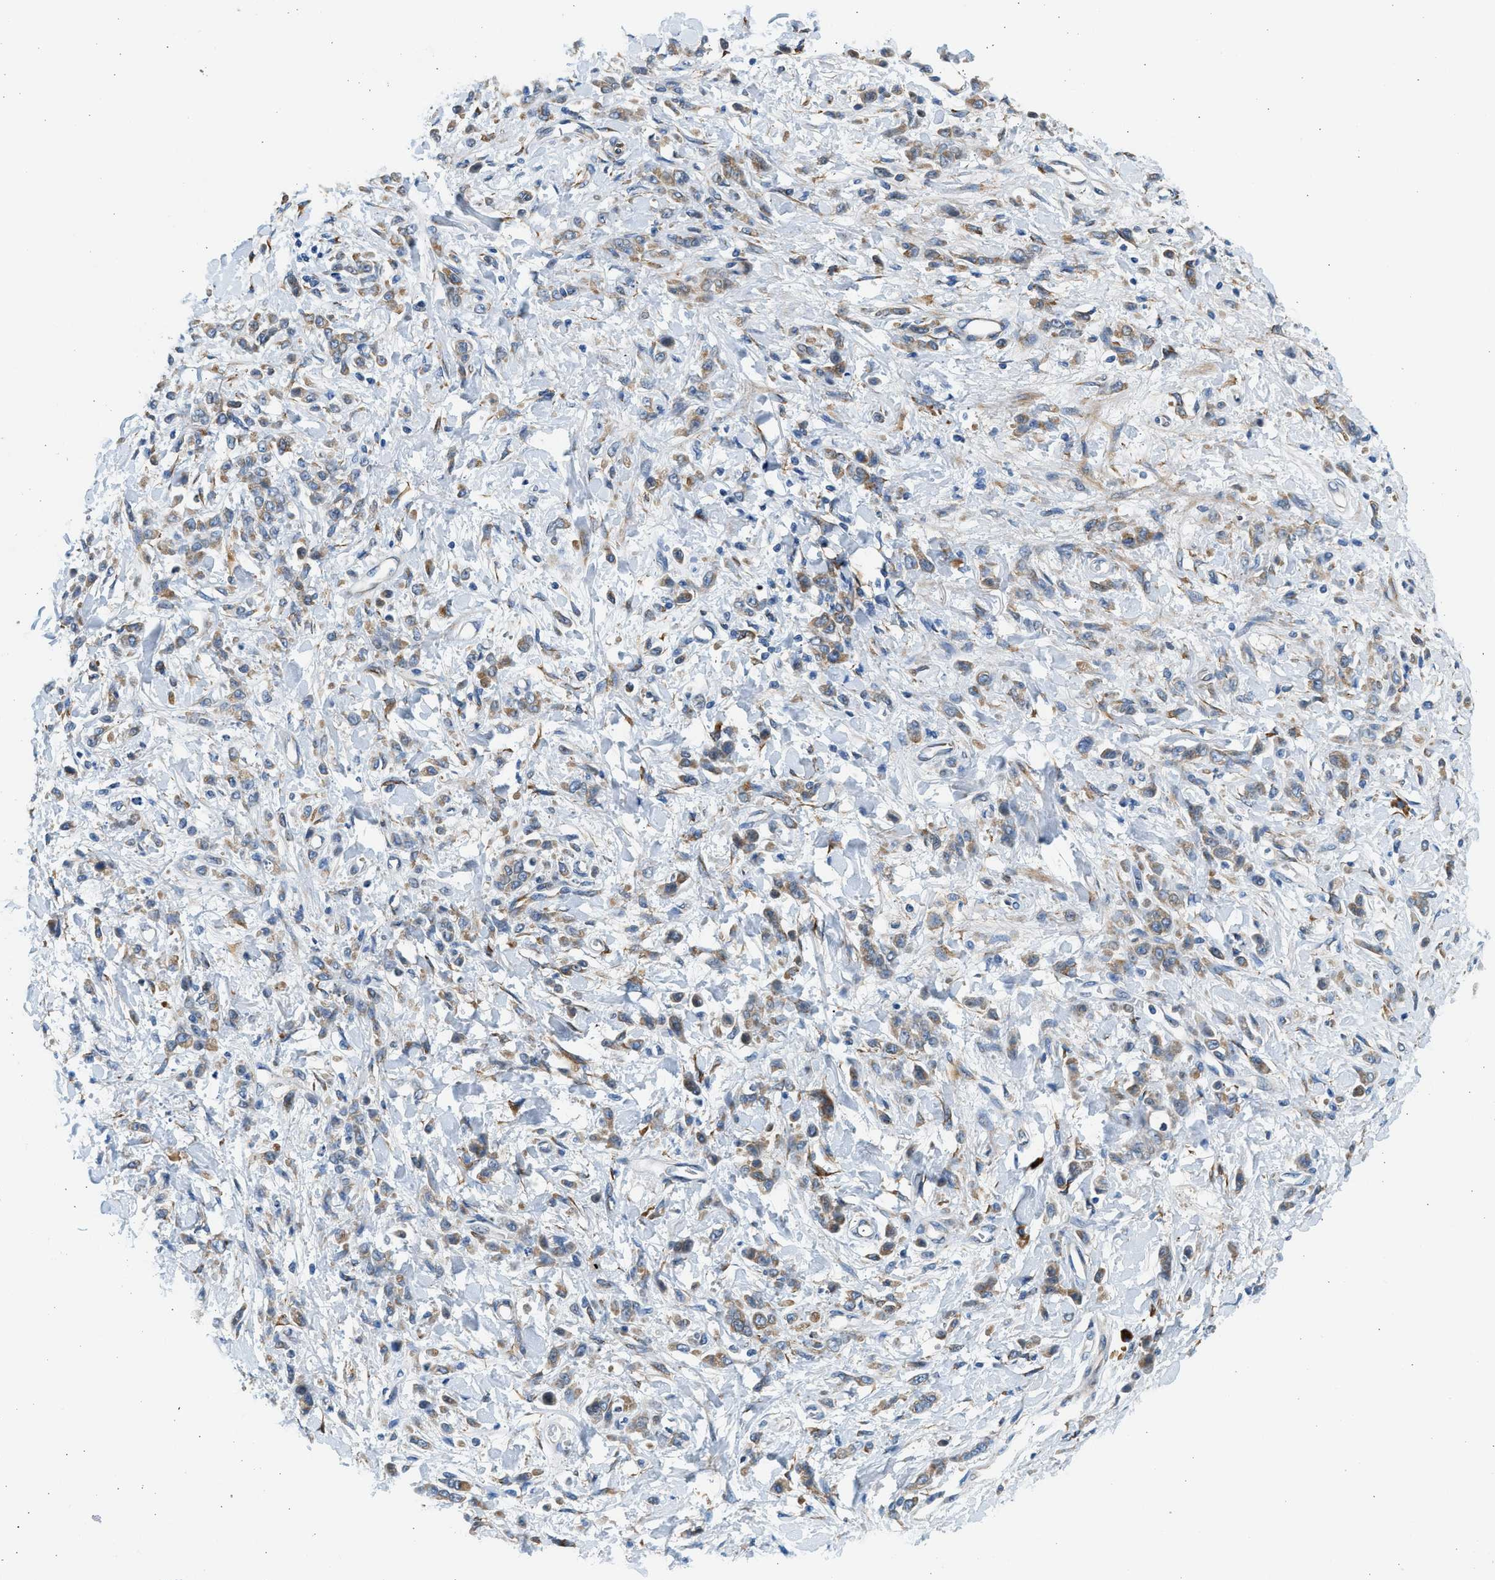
{"staining": {"intensity": "moderate", "quantity": "25%-75%", "location": "cytoplasmic/membranous"}, "tissue": "stomach cancer", "cell_type": "Tumor cells", "image_type": "cancer", "snomed": [{"axis": "morphology", "description": "Normal tissue, NOS"}, {"axis": "morphology", "description": "Adenocarcinoma, NOS"}, {"axis": "topography", "description": "Stomach"}], "caption": "A histopathology image showing moderate cytoplasmic/membranous positivity in approximately 25%-75% of tumor cells in stomach cancer (adenocarcinoma), as visualized by brown immunohistochemical staining.", "gene": "CNTN6", "patient": {"sex": "male", "age": 82}}